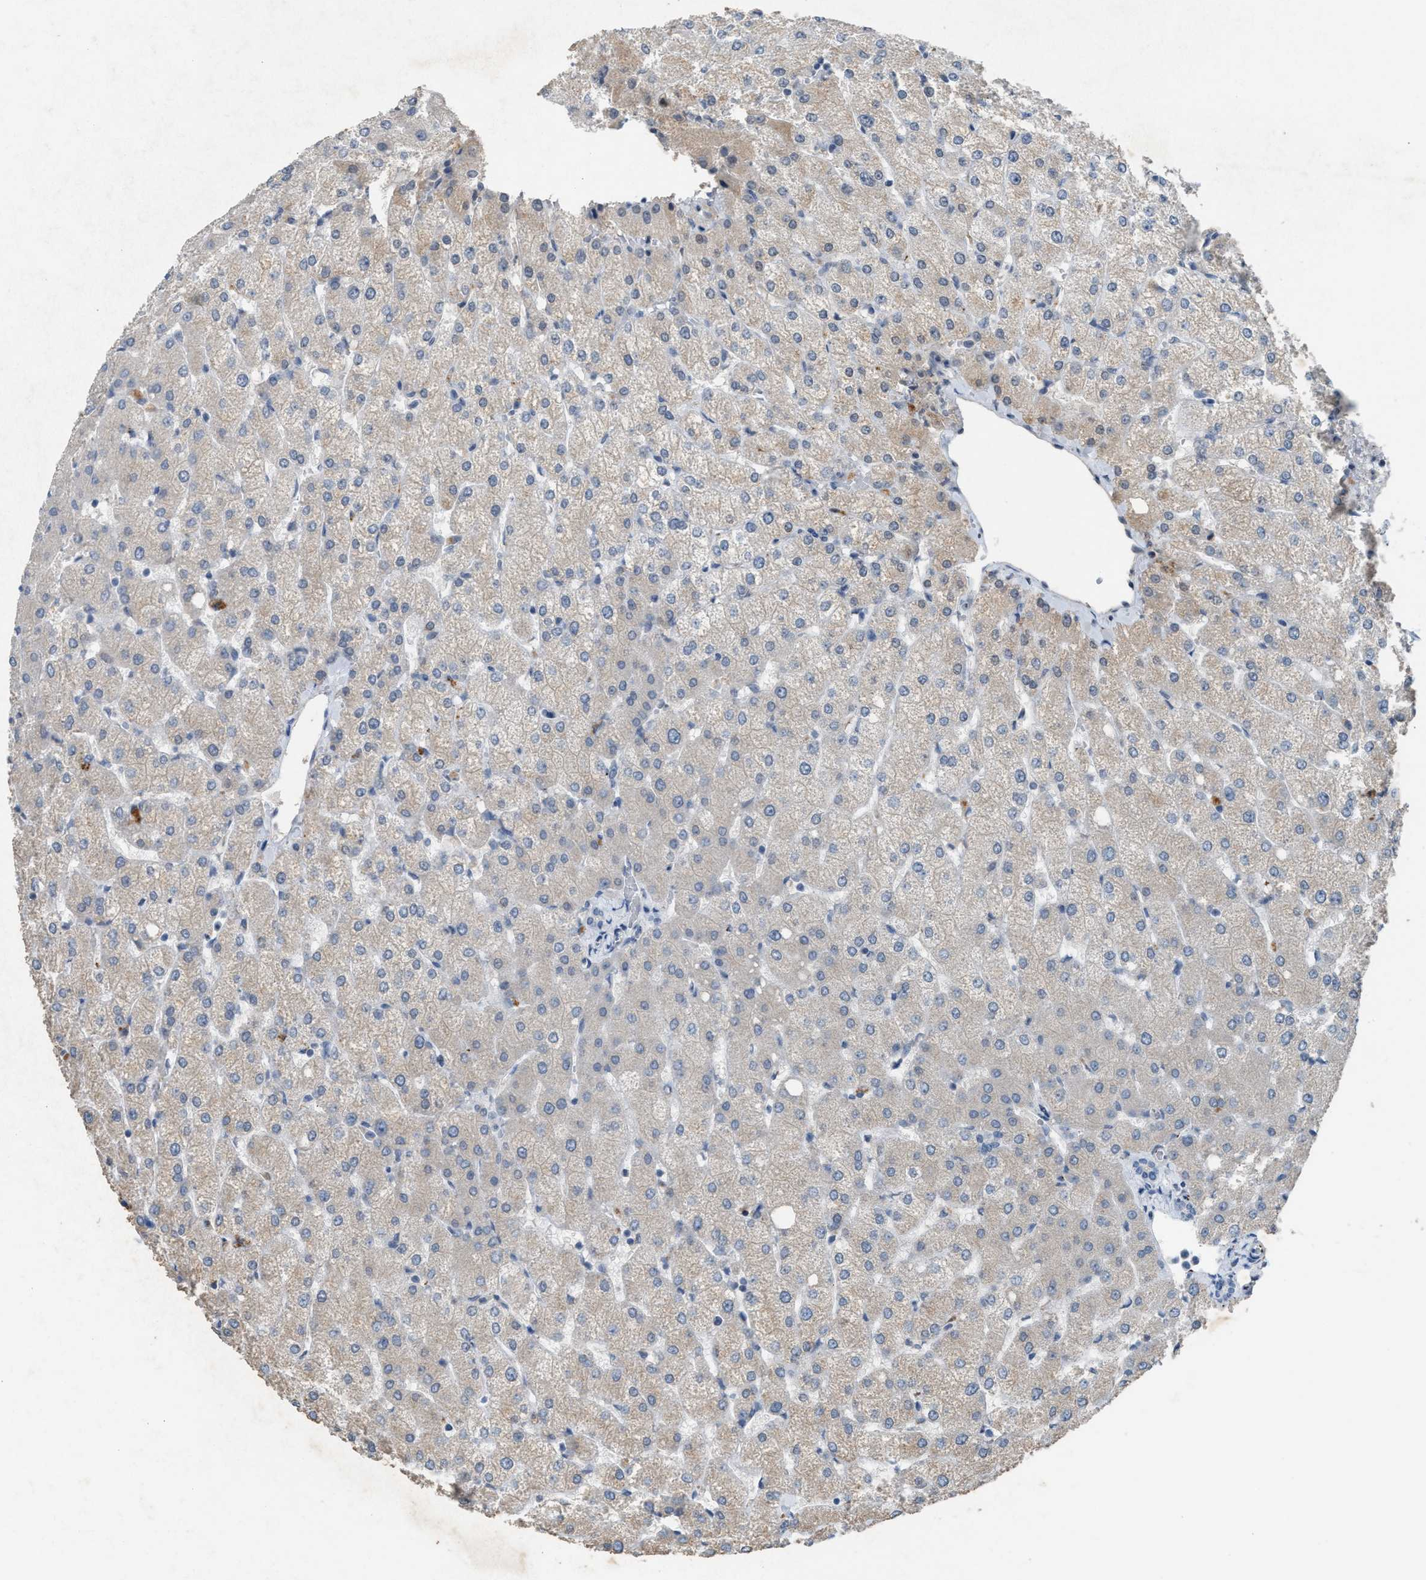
{"staining": {"intensity": "negative", "quantity": "none", "location": "none"}, "tissue": "liver", "cell_type": "Cholangiocytes", "image_type": "normal", "snomed": [{"axis": "morphology", "description": "Normal tissue, NOS"}, {"axis": "topography", "description": "Liver"}], "caption": "Immunohistochemistry image of unremarkable liver stained for a protein (brown), which shows no expression in cholangiocytes. (Stains: DAB immunohistochemistry with hematoxylin counter stain, Microscopy: brightfield microscopy at high magnification).", "gene": "SLC5A5", "patient": {"sex": "female", "age": 54}}